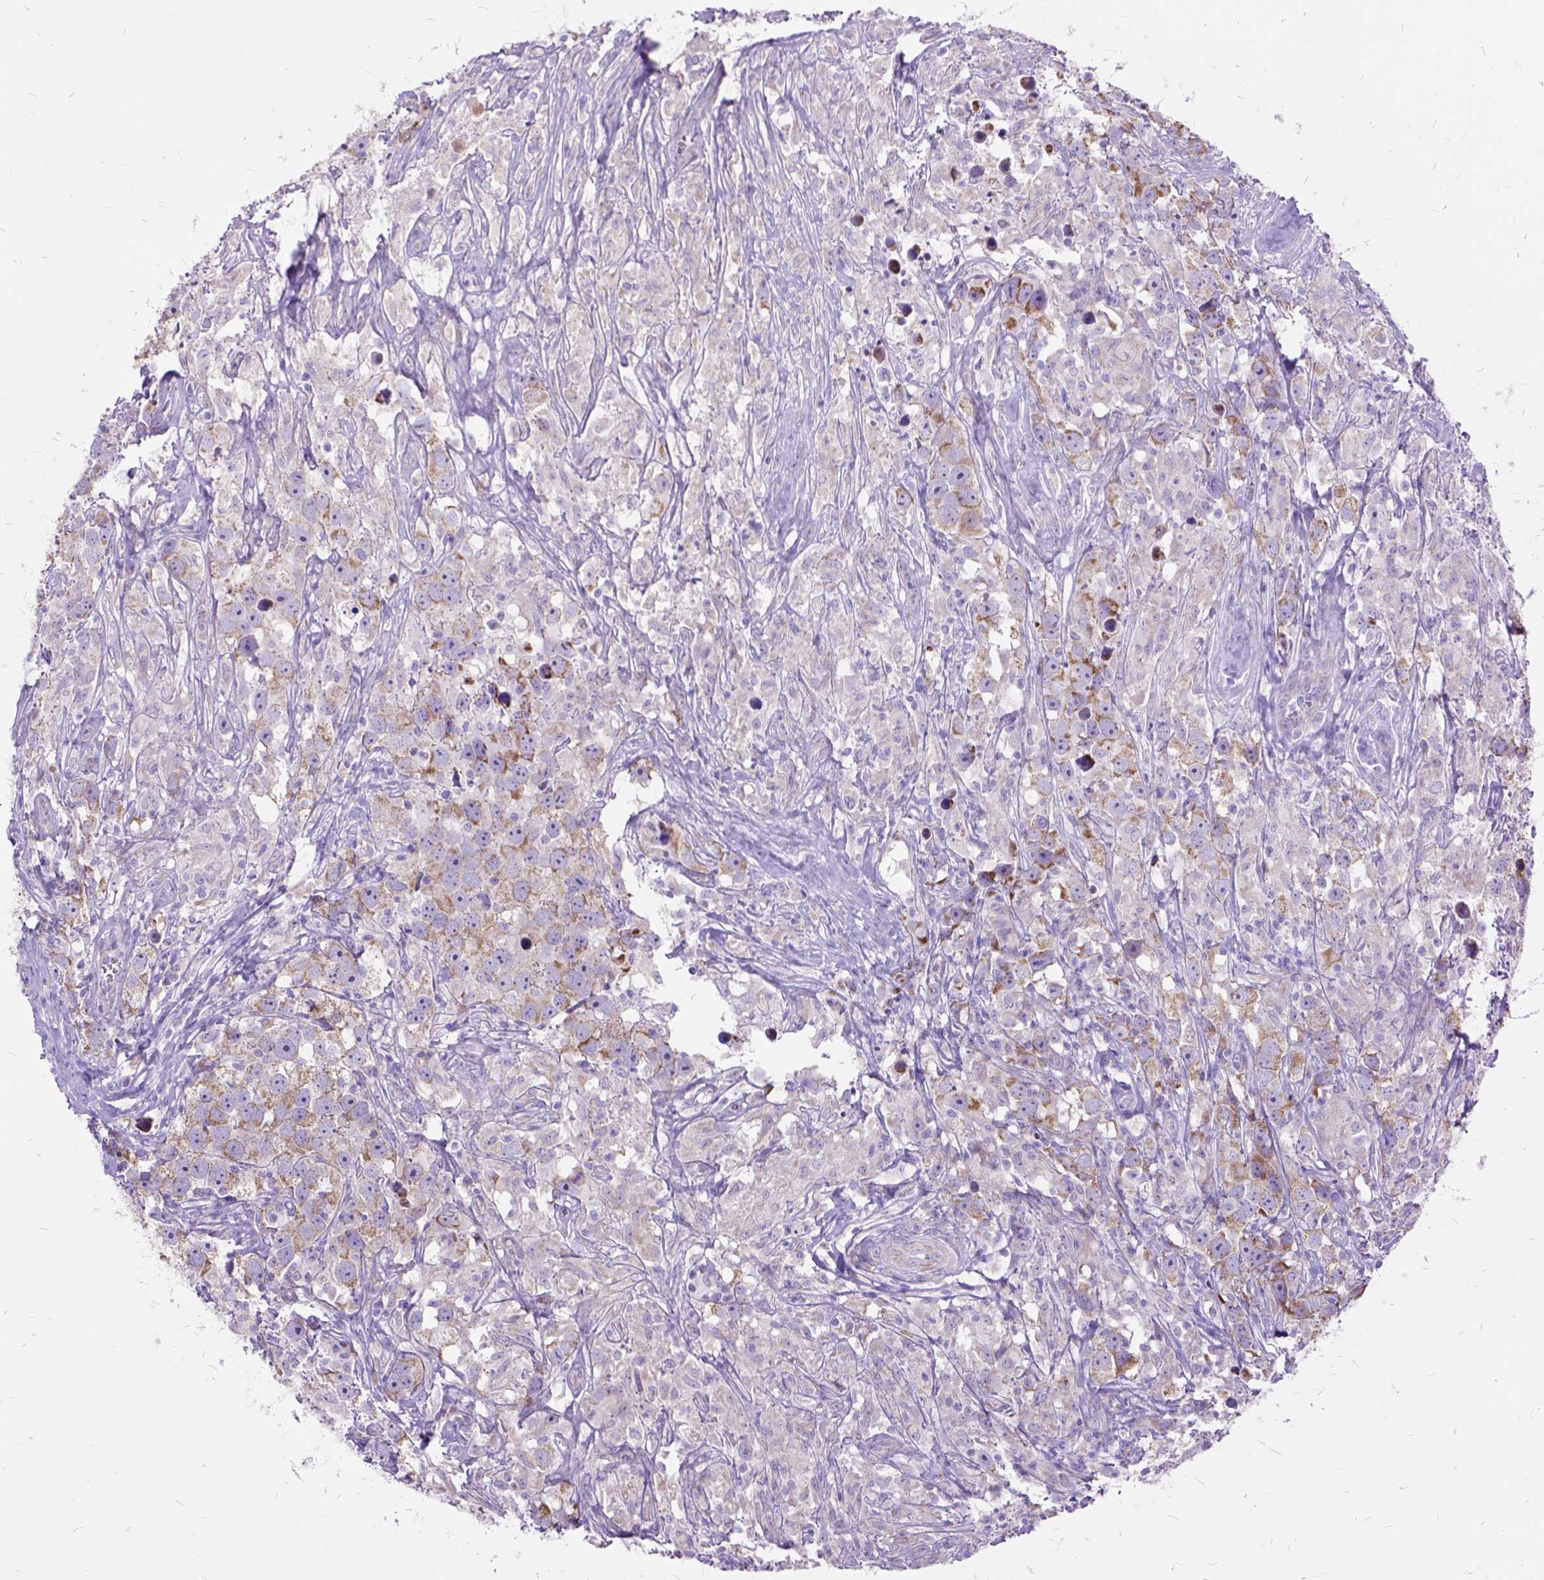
{"staining": {"intensity": "weak", "quantity": "25%-75%", "location": "cytoplasmic/membranous"}, "tissue": "testis cancer", "cell_type": "Tumor cells", "image_type": "cancer", "snomed": [{"axis": "morphology", "description": "Seminoma, NOS"}, {"axis": "topography", "description": "Testis"}], "caption": "Tumor cells display low levels of weak cytoplasmic/membranous positivity in approximately 25%-75% of cells in human testis seminoma.", "gene": "CTAG2", "patient": {"sex": "male", "age": 49}}